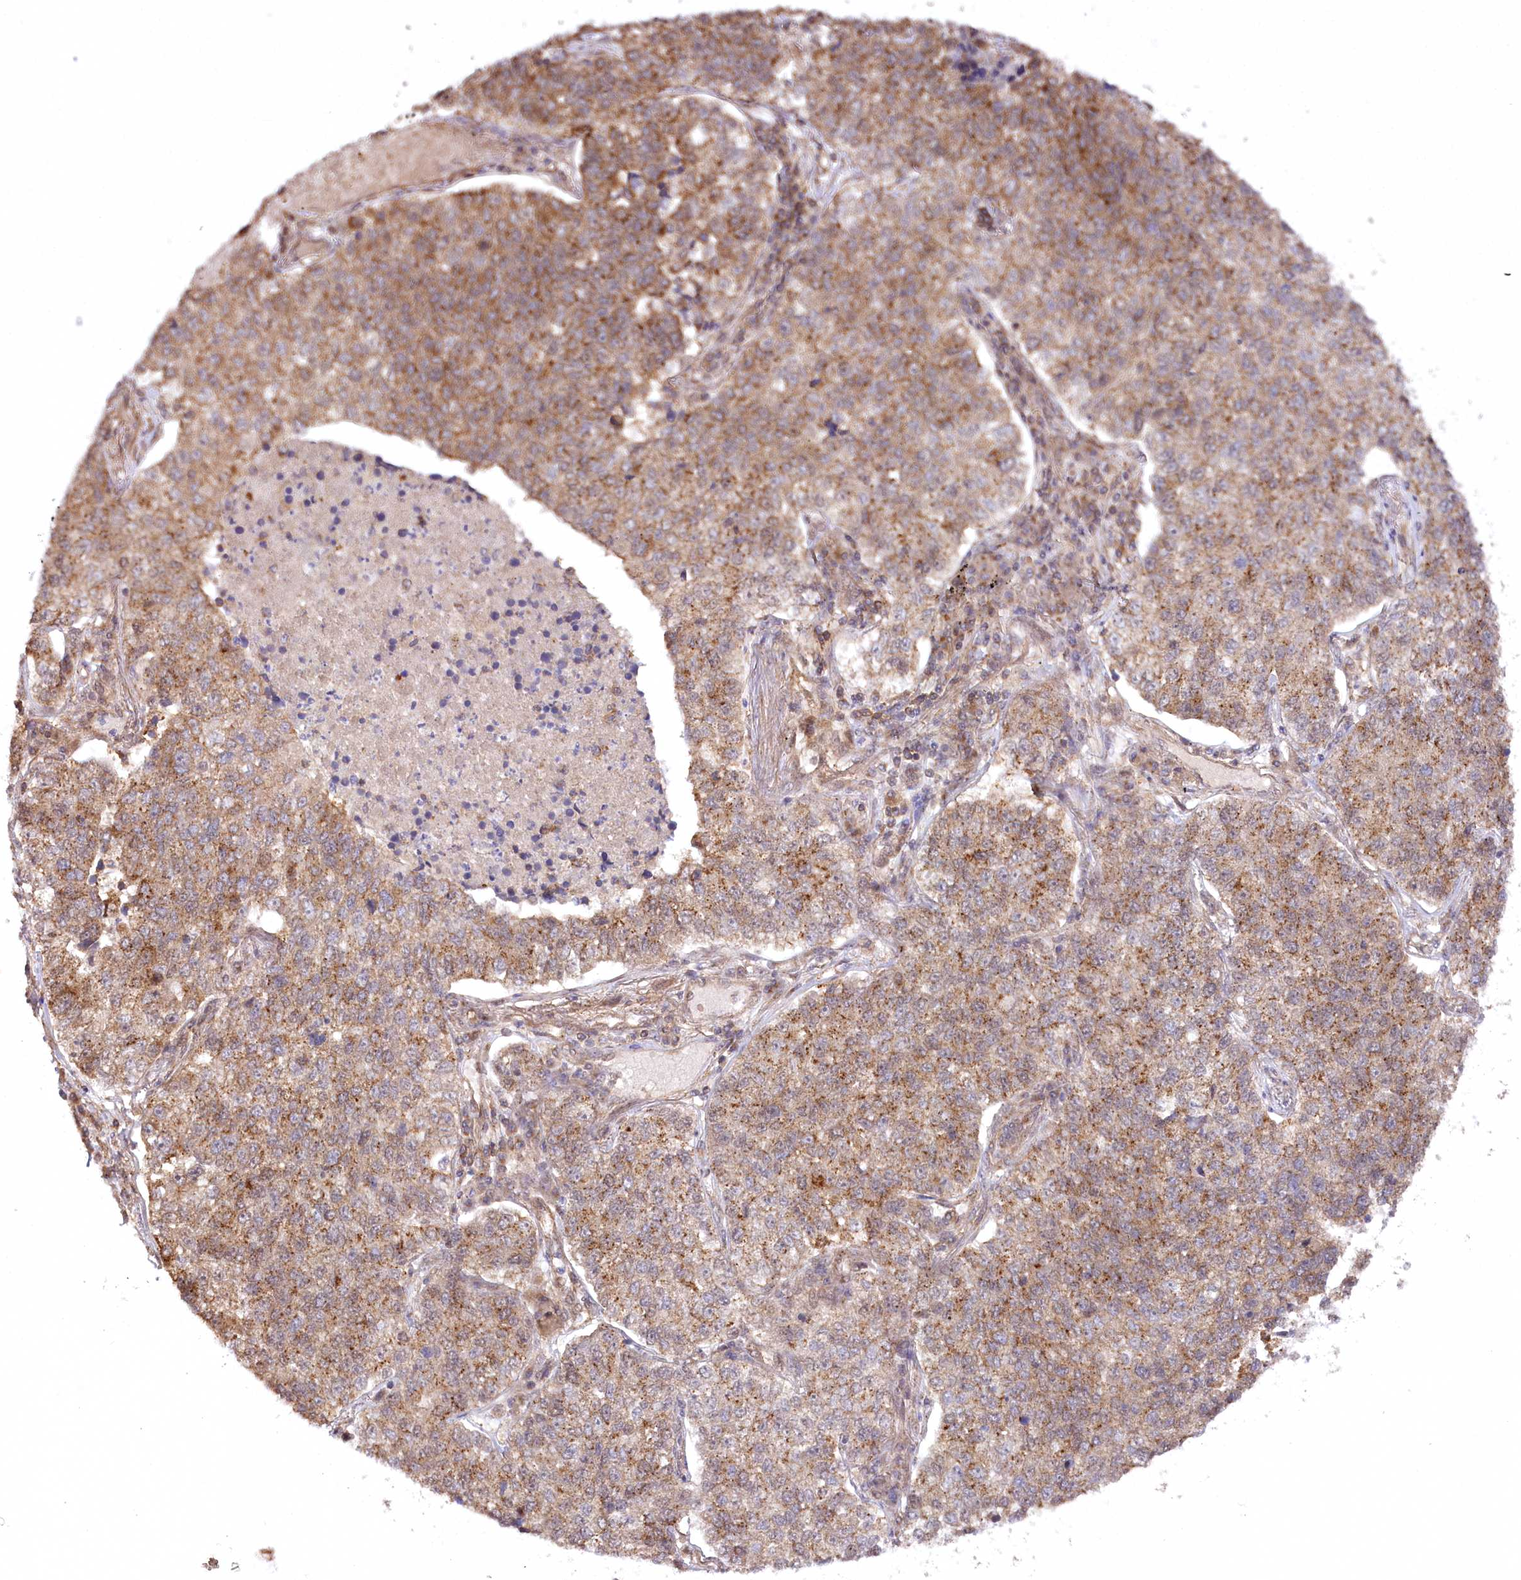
{"staining": {"intensity": "moderate", "quantity": ">75%", "location": "cytoplasmic/membranous"}, "tissue": "lung cancer", "cell_type": "Tumor cells", "image_type": "cancer", "snomed": [{"axis": "morphology", "description": "Adenocarcinoma, NOS"}, {"axis": "topography", "description": "Lung"}], "caption": "A medium amount of moderate cytoplasmic/membranous staining is present in approximately >75% of tumor cells in lung cancer (adenocarcinoma) tissue.", "gene": "CCDC91", "patient": {"sex": "male", "age": 49}}